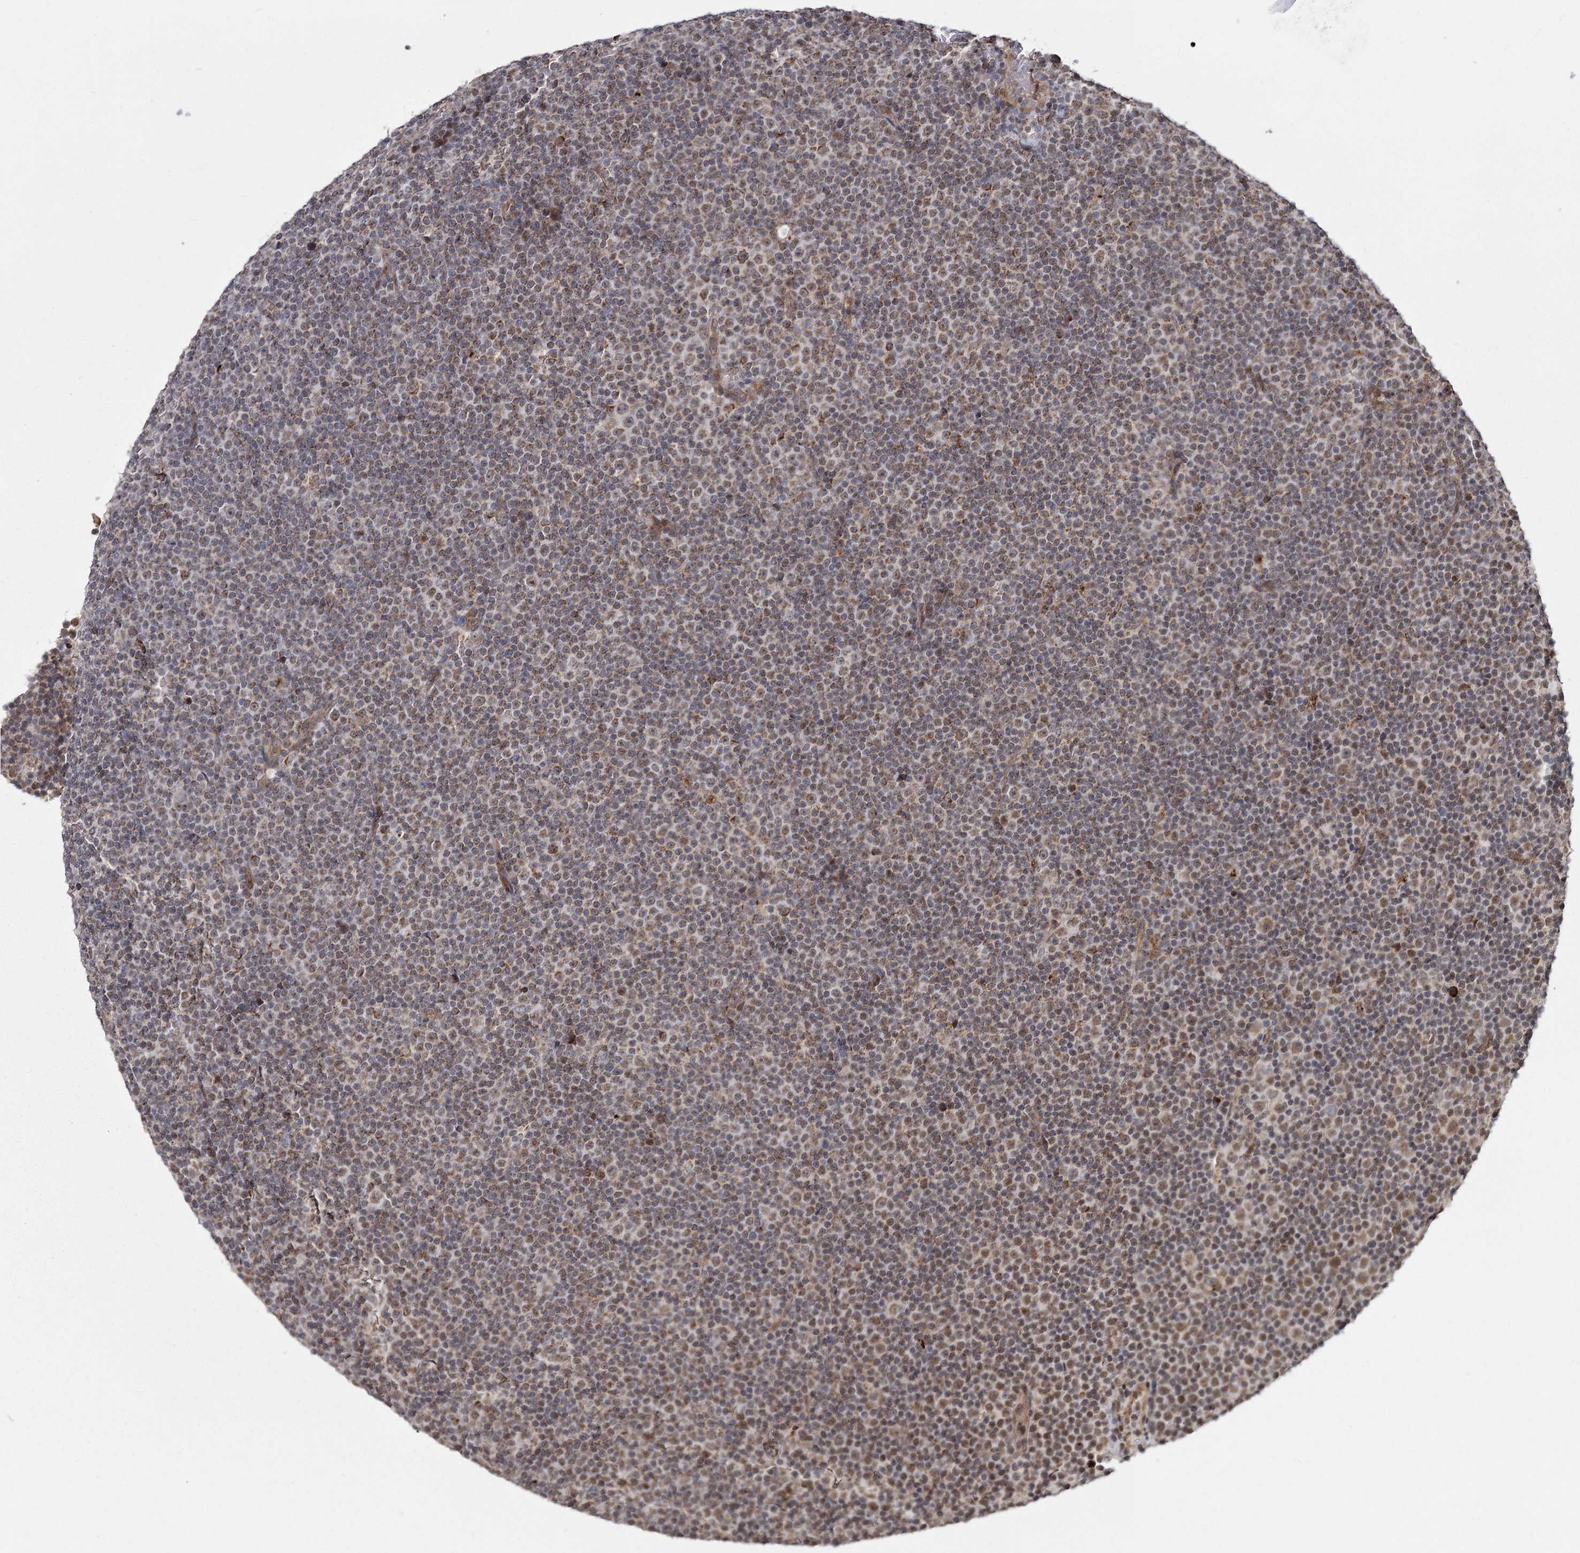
{"staining": {"intensity": "moderate", "quantity": "25%-75%", "location": "cytoplasmic/membranous"}, "tissue": "lymphoma", "cell_type": "Tumor cells", "image_type": "cancer", "snomed": [{"axis": "morphology", "description": "Malignant lymphoma, non-Hodgkin's type, Low grade"}, {"axis": "topography", "description": "Lymph node"}], "caption": "IHC (DAB (3,3'-diaminobenzidine)) staining of malignant lymphoma, non-Hodgkin's type (low-grade) reveals moderate cytoplasmic/membranous protein expression in approximately 25%-75% of tumor cells.", "gene": "ZCCHC24", "patient": {"sex": "female", "age": 67}}